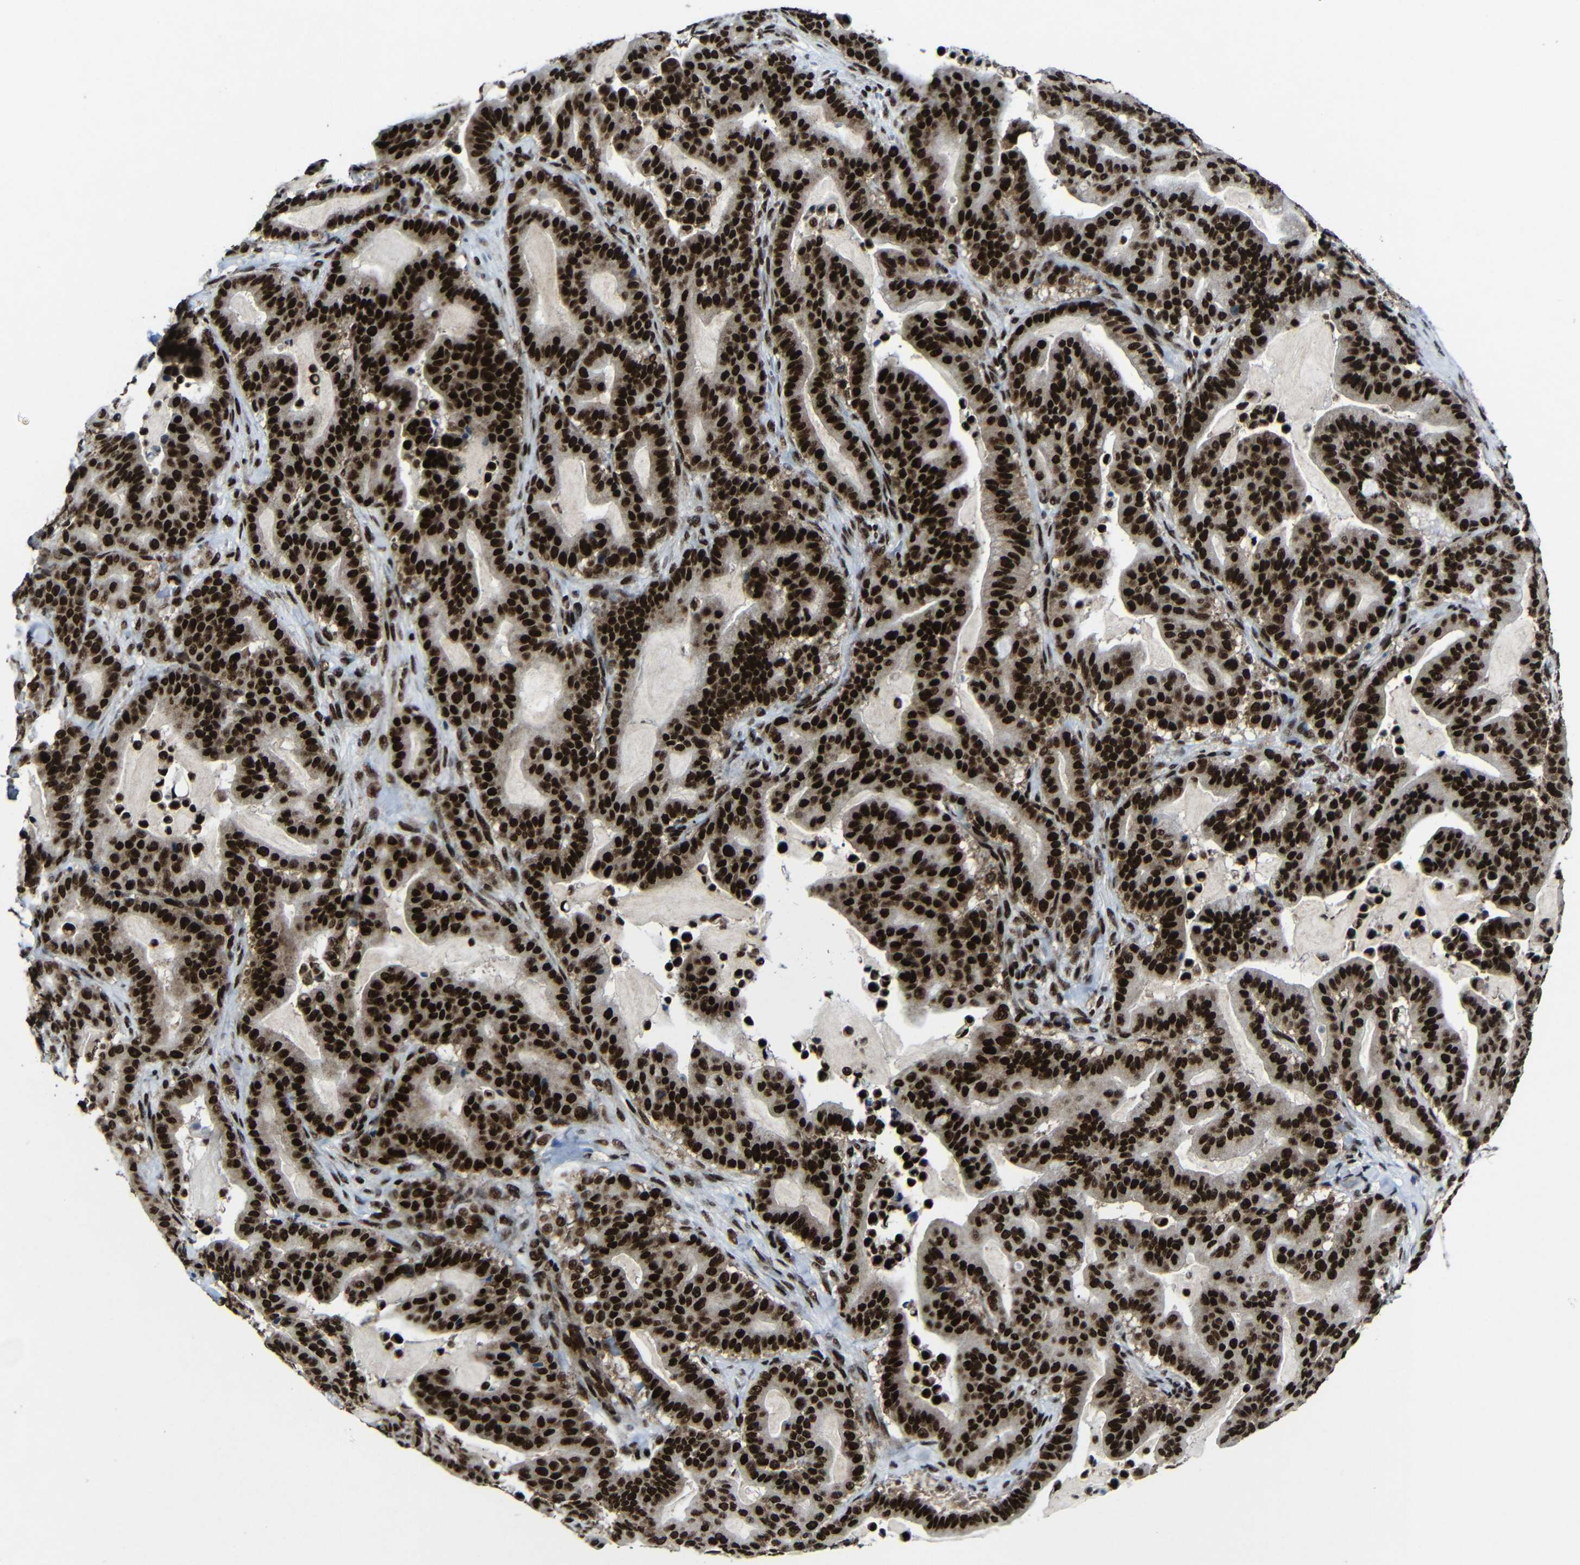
{"staining": {"intensity": "strong", "quantity": ">75%", "location": "nuclear"}, "tissue": "pancreatic cancer", "cell_type": "Tumor cells", "image_type": "cancer", "snomed": [{"axis": "morphology", "description": "Adenocarcinoma, NOS"}, {"axis": "topography", "description": "Pancreas"}], "caption": "Pancreatic cancer stained with immunohistochemistry (IHC) displays strong nuclear positivity in about >75% of tumor cells.", "gene": "PTBP1", "patient": {"sex": "male", "age": 63}}